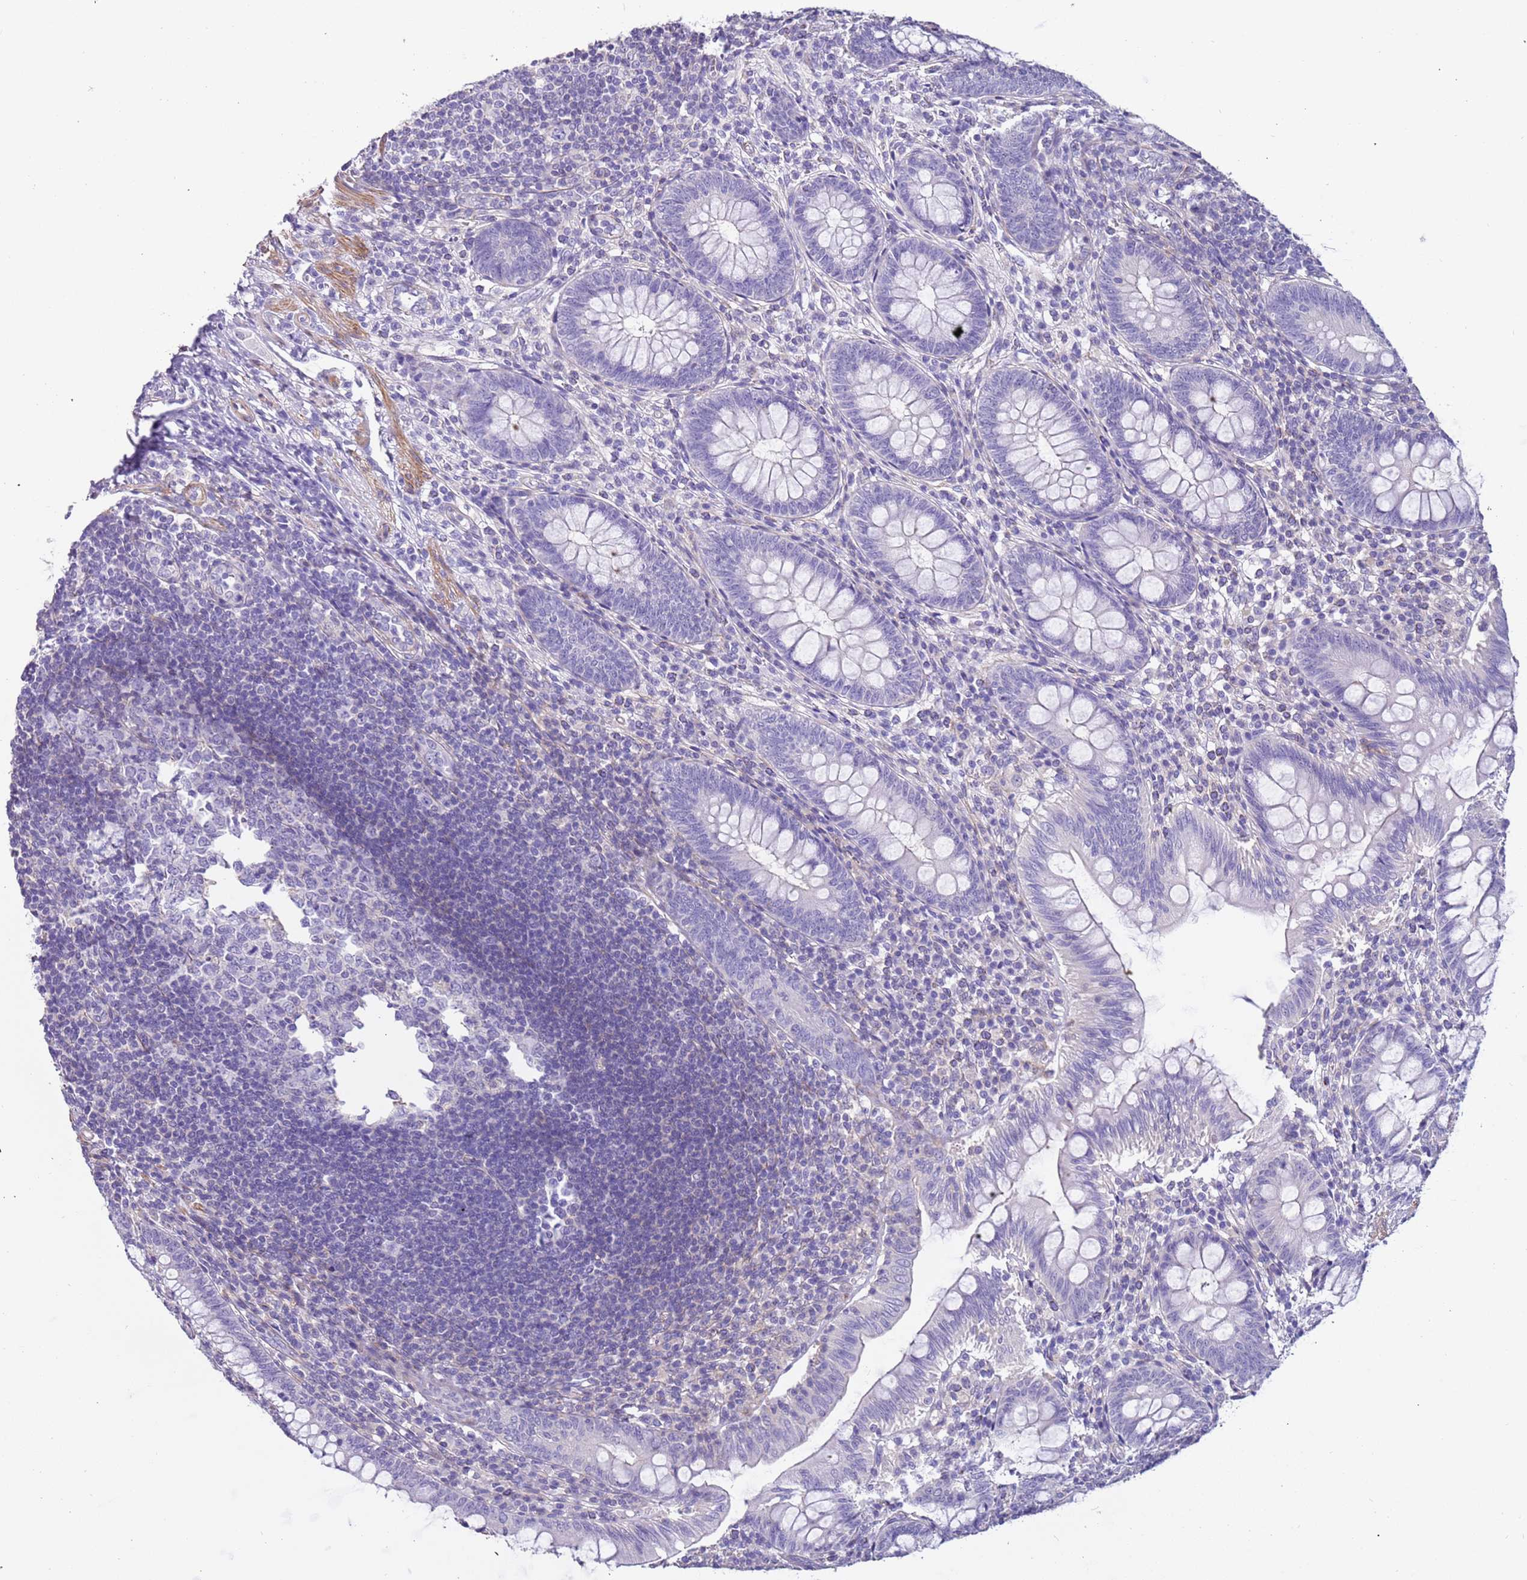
{"staining": {"intensity": "negative", "quantity": "none", "location": "none"}, "tissue": "appendix", "cell_type": "Glandular cells", "image_type": "normal", "snomed": [{"axis": "morphology", "description": "Normal tissue, NOS"}, {"axis": "topography", "description": "Appendix"}], "caption": "Immunohistochemistry photomicrograph of unremarkable appendix: human appendix stained with DAB reveals no significant protein positivity in glandular cells.", "gene": "PCGF2", "patient": {"sex": "male", "age": 14}}